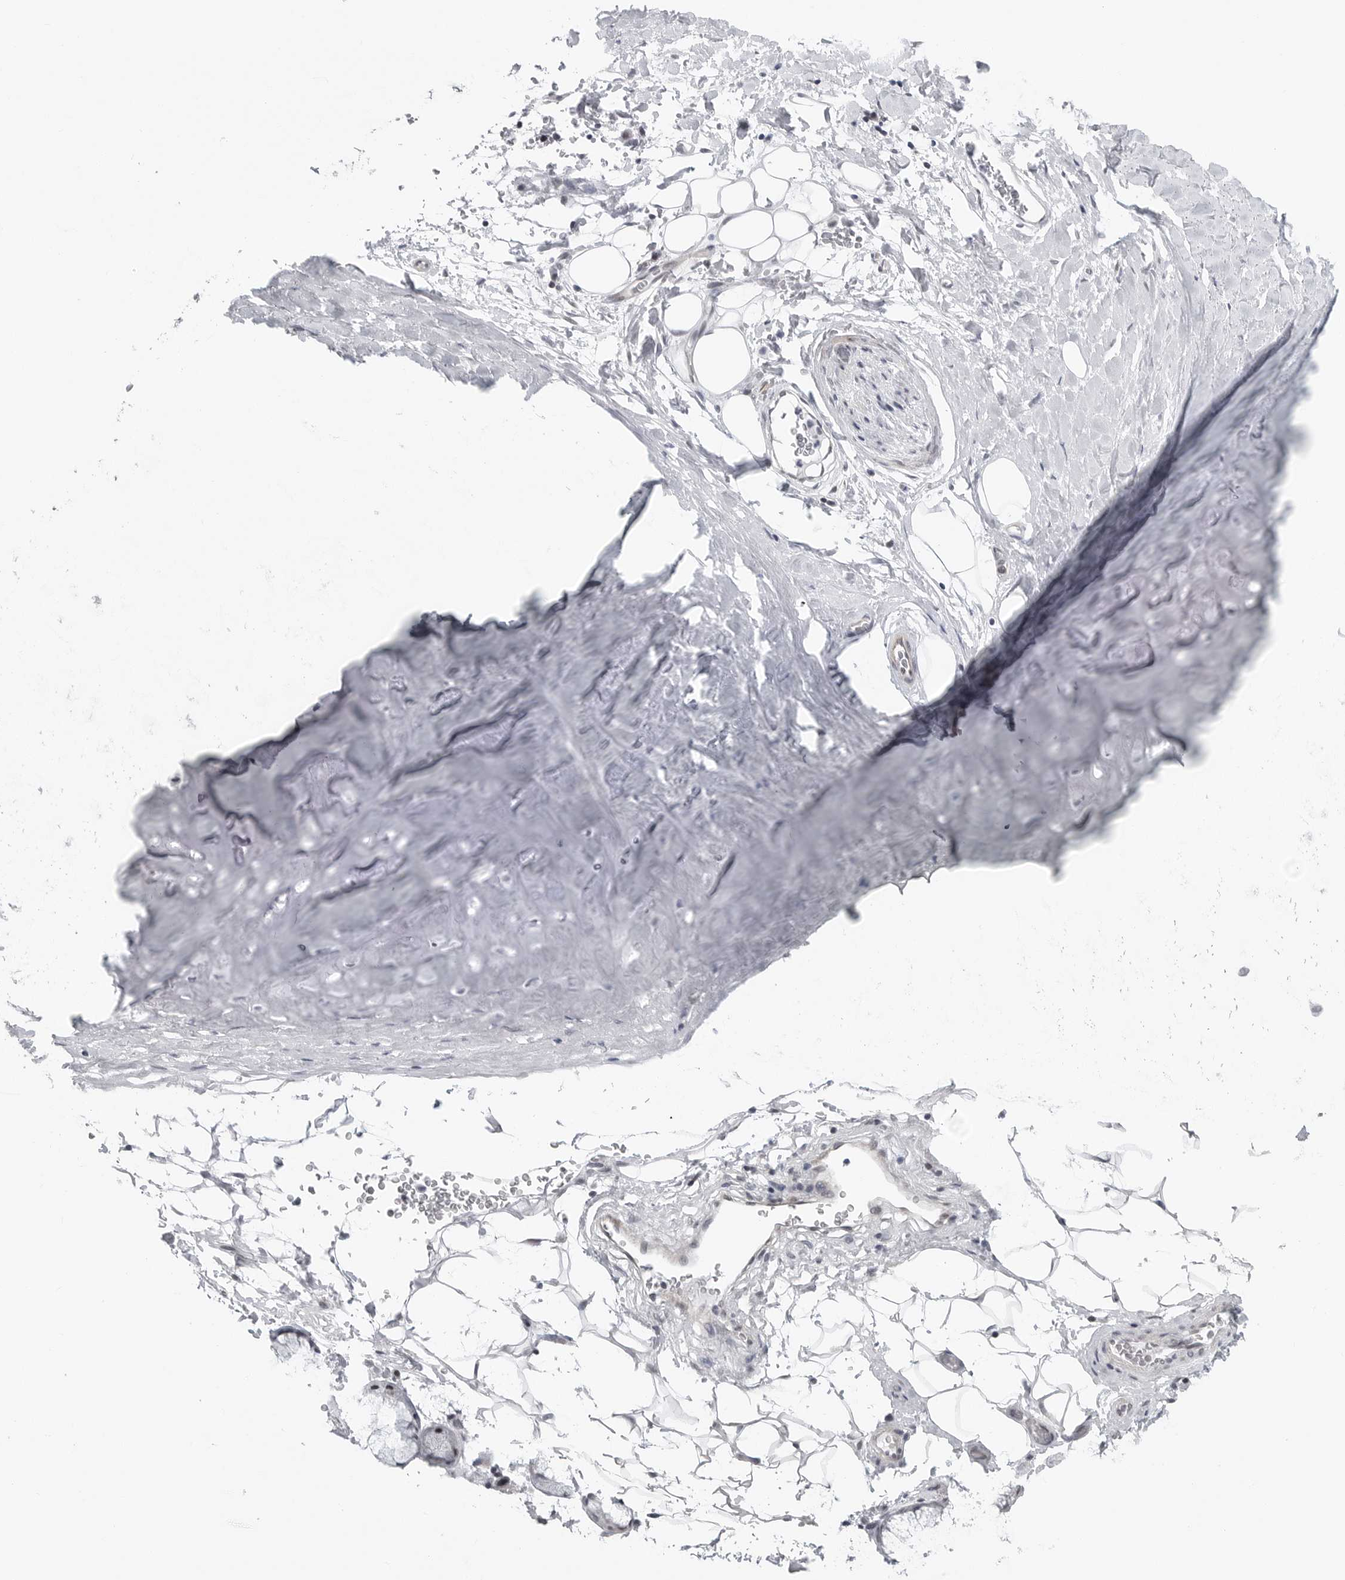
{"staining": {"intensity": "negative", "quantity": "none", "location": "none"}, "tissue": "adipose tissue", "cell_type": "Adipocytes", "image_type": "normal", "snomed": [{"axis": "morphology", "description": "Normal tissue, NOS"}, {"axis": "topography", "description": "Cartilage tissue"}], "caption": "This is an immunohistochemistry photomicrograph of normal adipose tissue. There is no expression in adipocytes.", "gene": "FAM135B", "patient": {"sex": "female", "age": 63}}